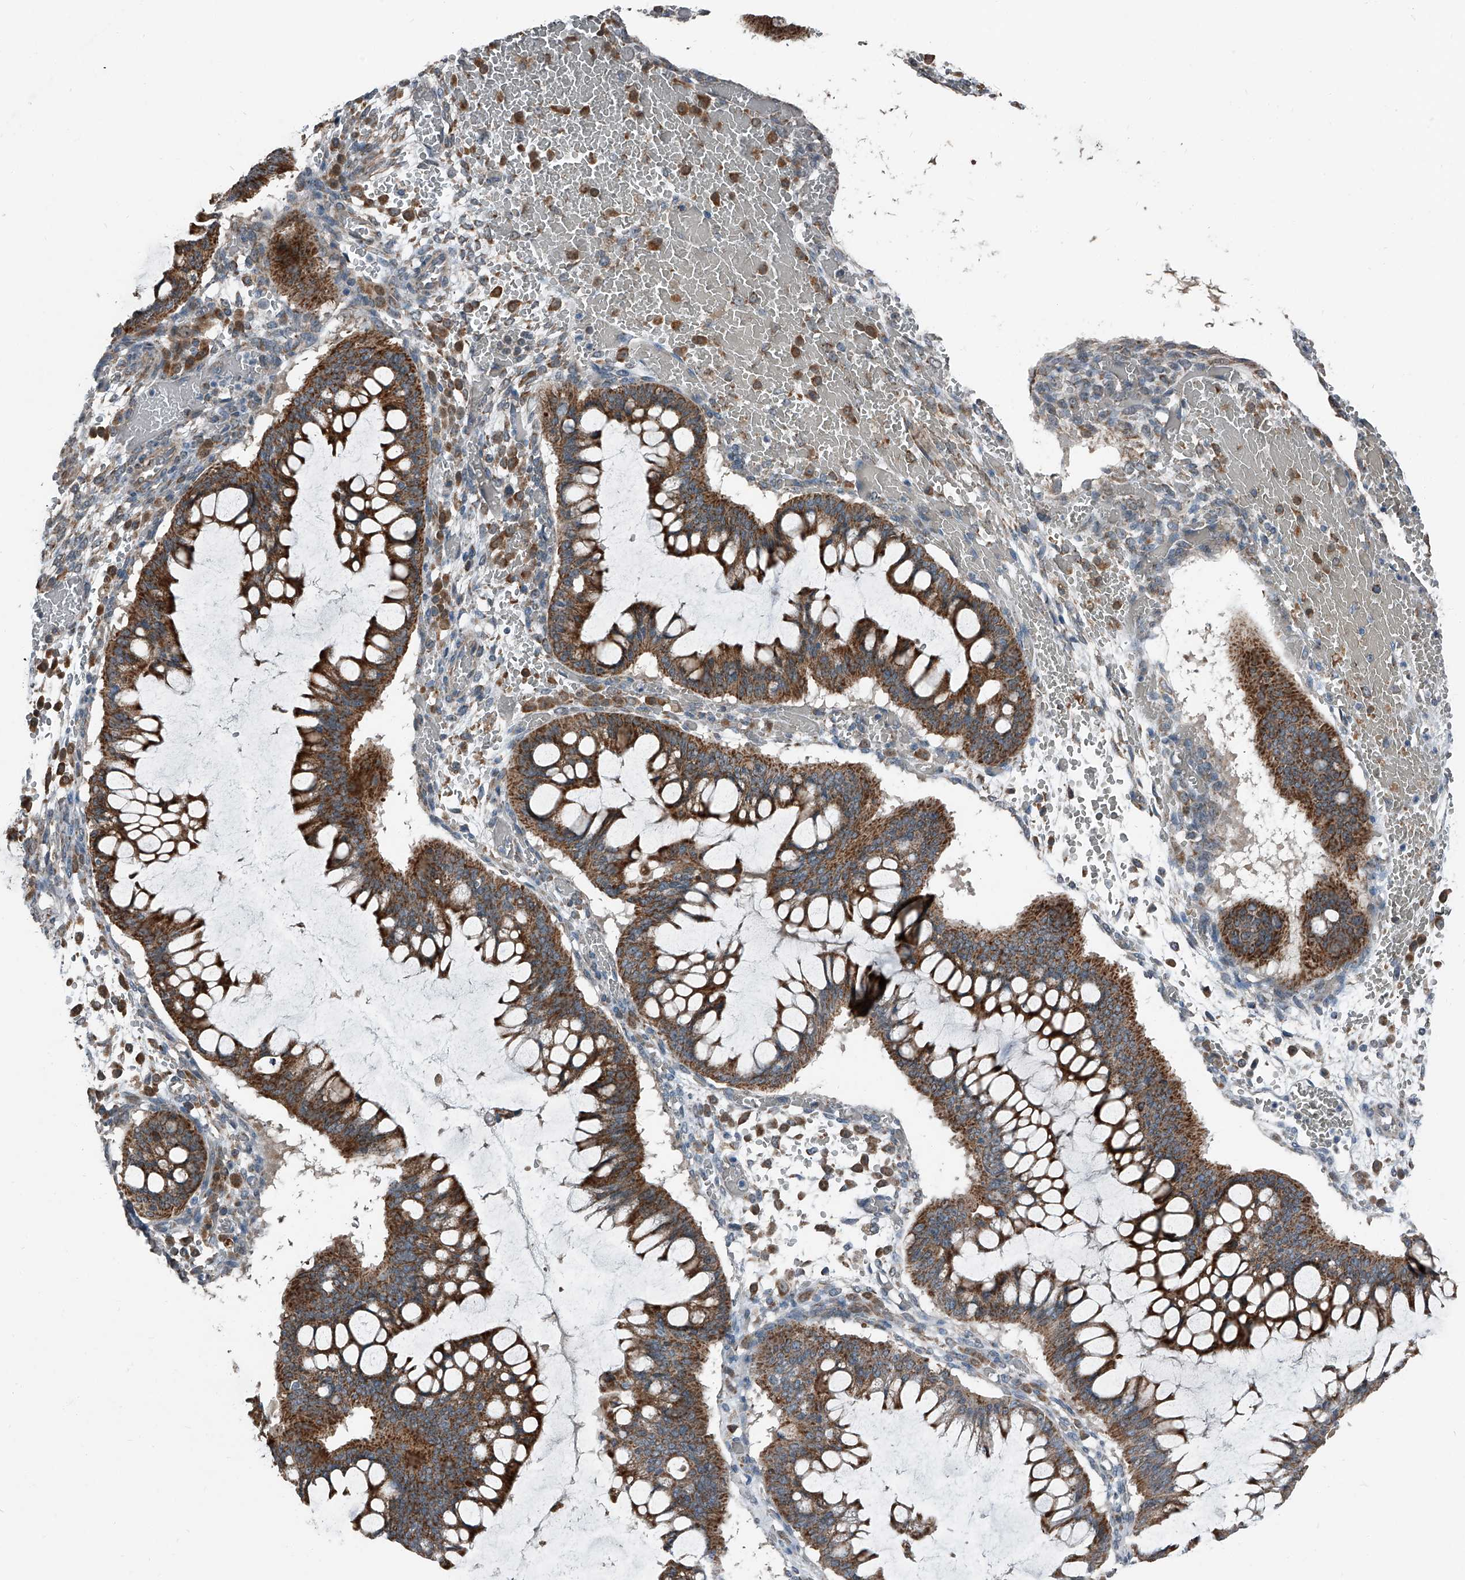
{"staining": {"intensity": "strong", "quantity": ">75%", "location": "cytoplasmic/membranous"}, "tissue": "ovarian cancer", "cell_type": "Tumor cells", "image_type": "cancer", "snomed": [{"axis": "morphology", "description": "Cystadenocarcinoma, mucinous, NOS"}, {"axis": "topography", "description": "Ovary"}], "caption": "Ovarian cancer was stained to show a protein in brown. There is high levels of strong cytoplasmic/membranous staining in approximately >75% of tumor cells.", "gene": "CHRNA7", "patient": {"sex": "female", "age": 73}}